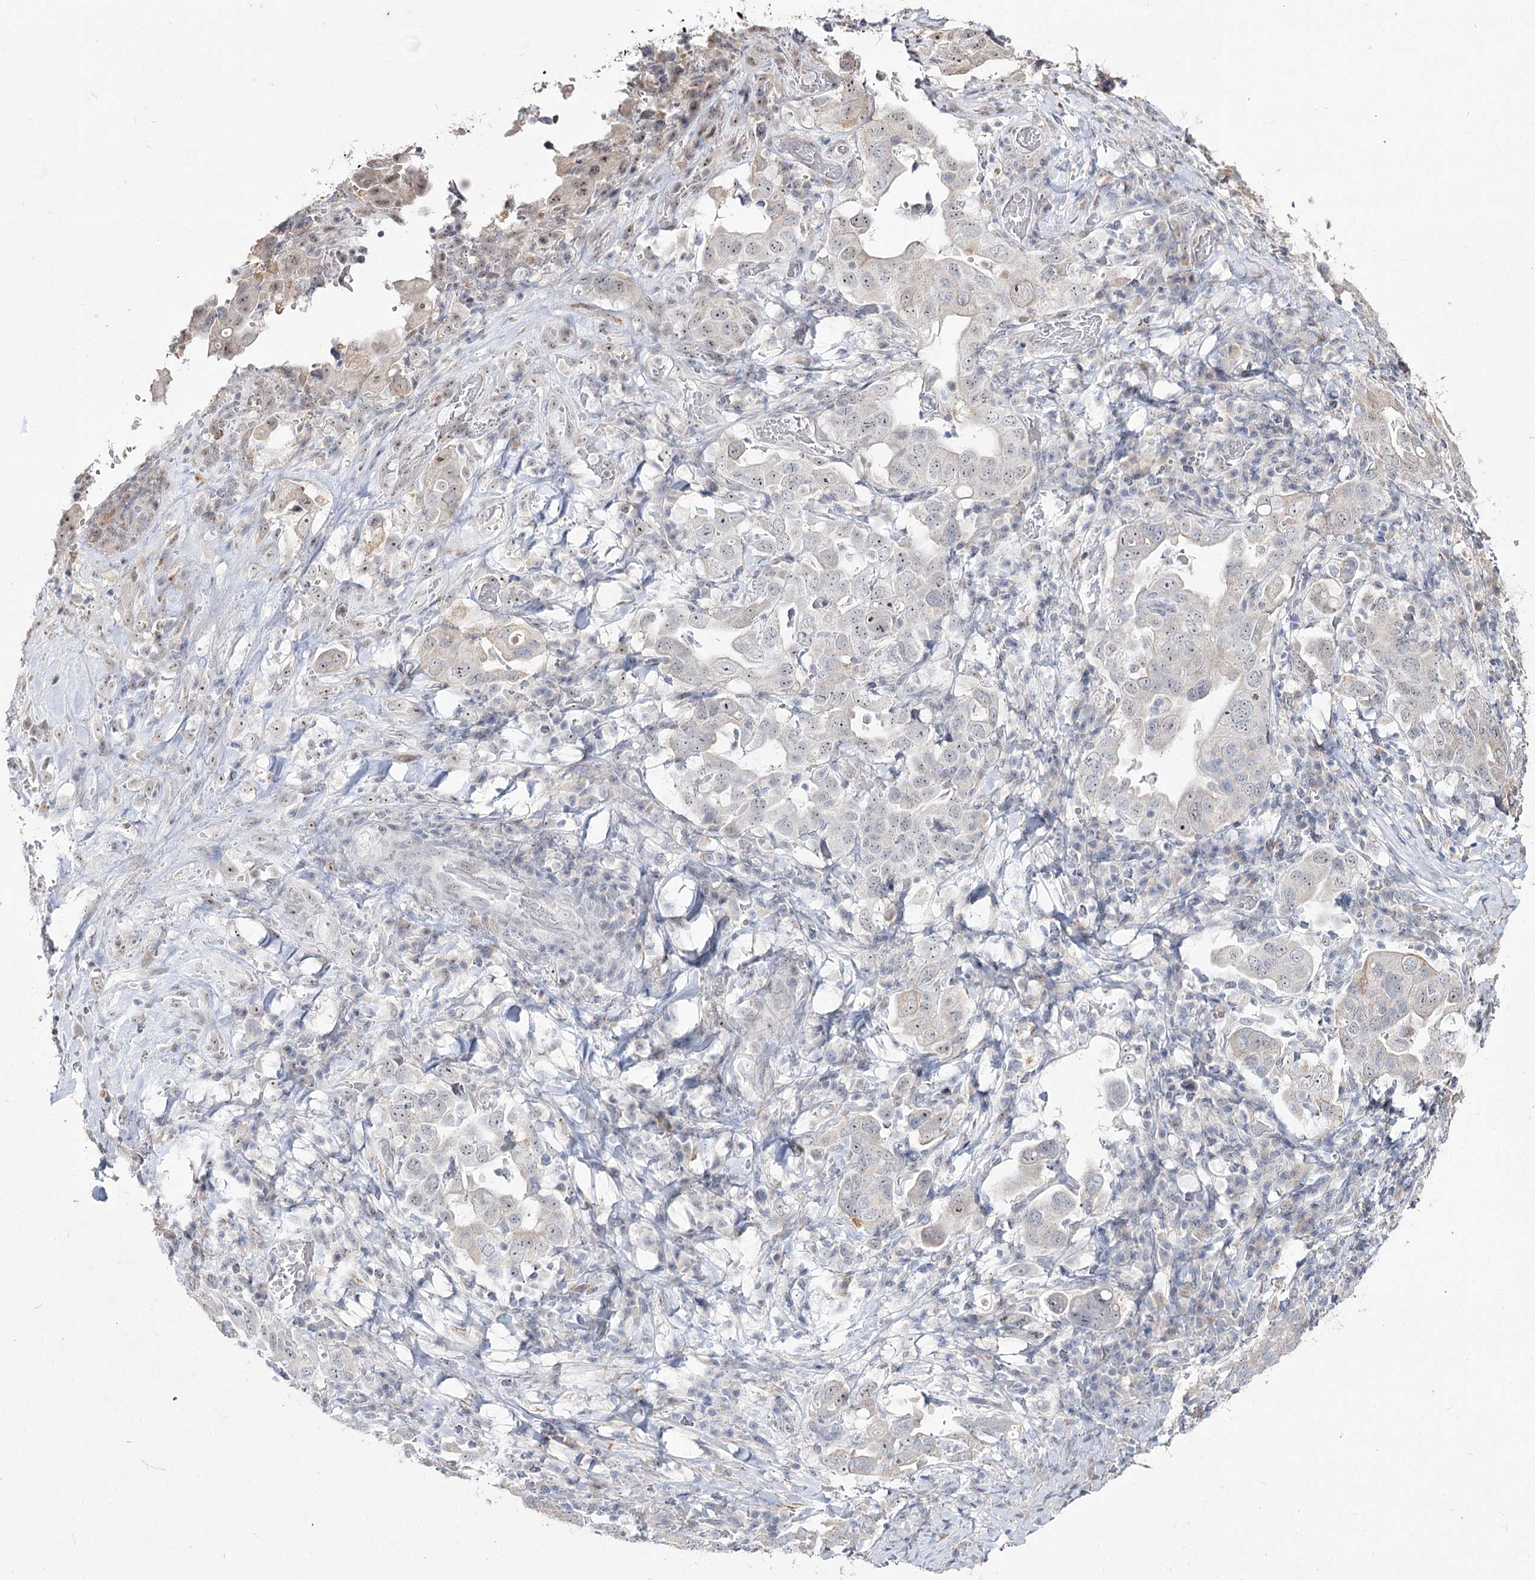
{"staining": {"intensity": "weak", "quantity": "<25%", "location": "nuclear"}, "tissue": "stomach cancer", "cell_type": "Tumor cells", "image_type": "cancer", "snomed": [{"axis": "morphology", "description": "Adenocarcinoma, NOS"}, {"axis": "topography", "description": "Stomach, upper"}], "caption": "IHC of human stomach cancer shows no positivity in tumor cells.", "gene": "DDX50", "patient": {"sex": "male", "age": 62}}